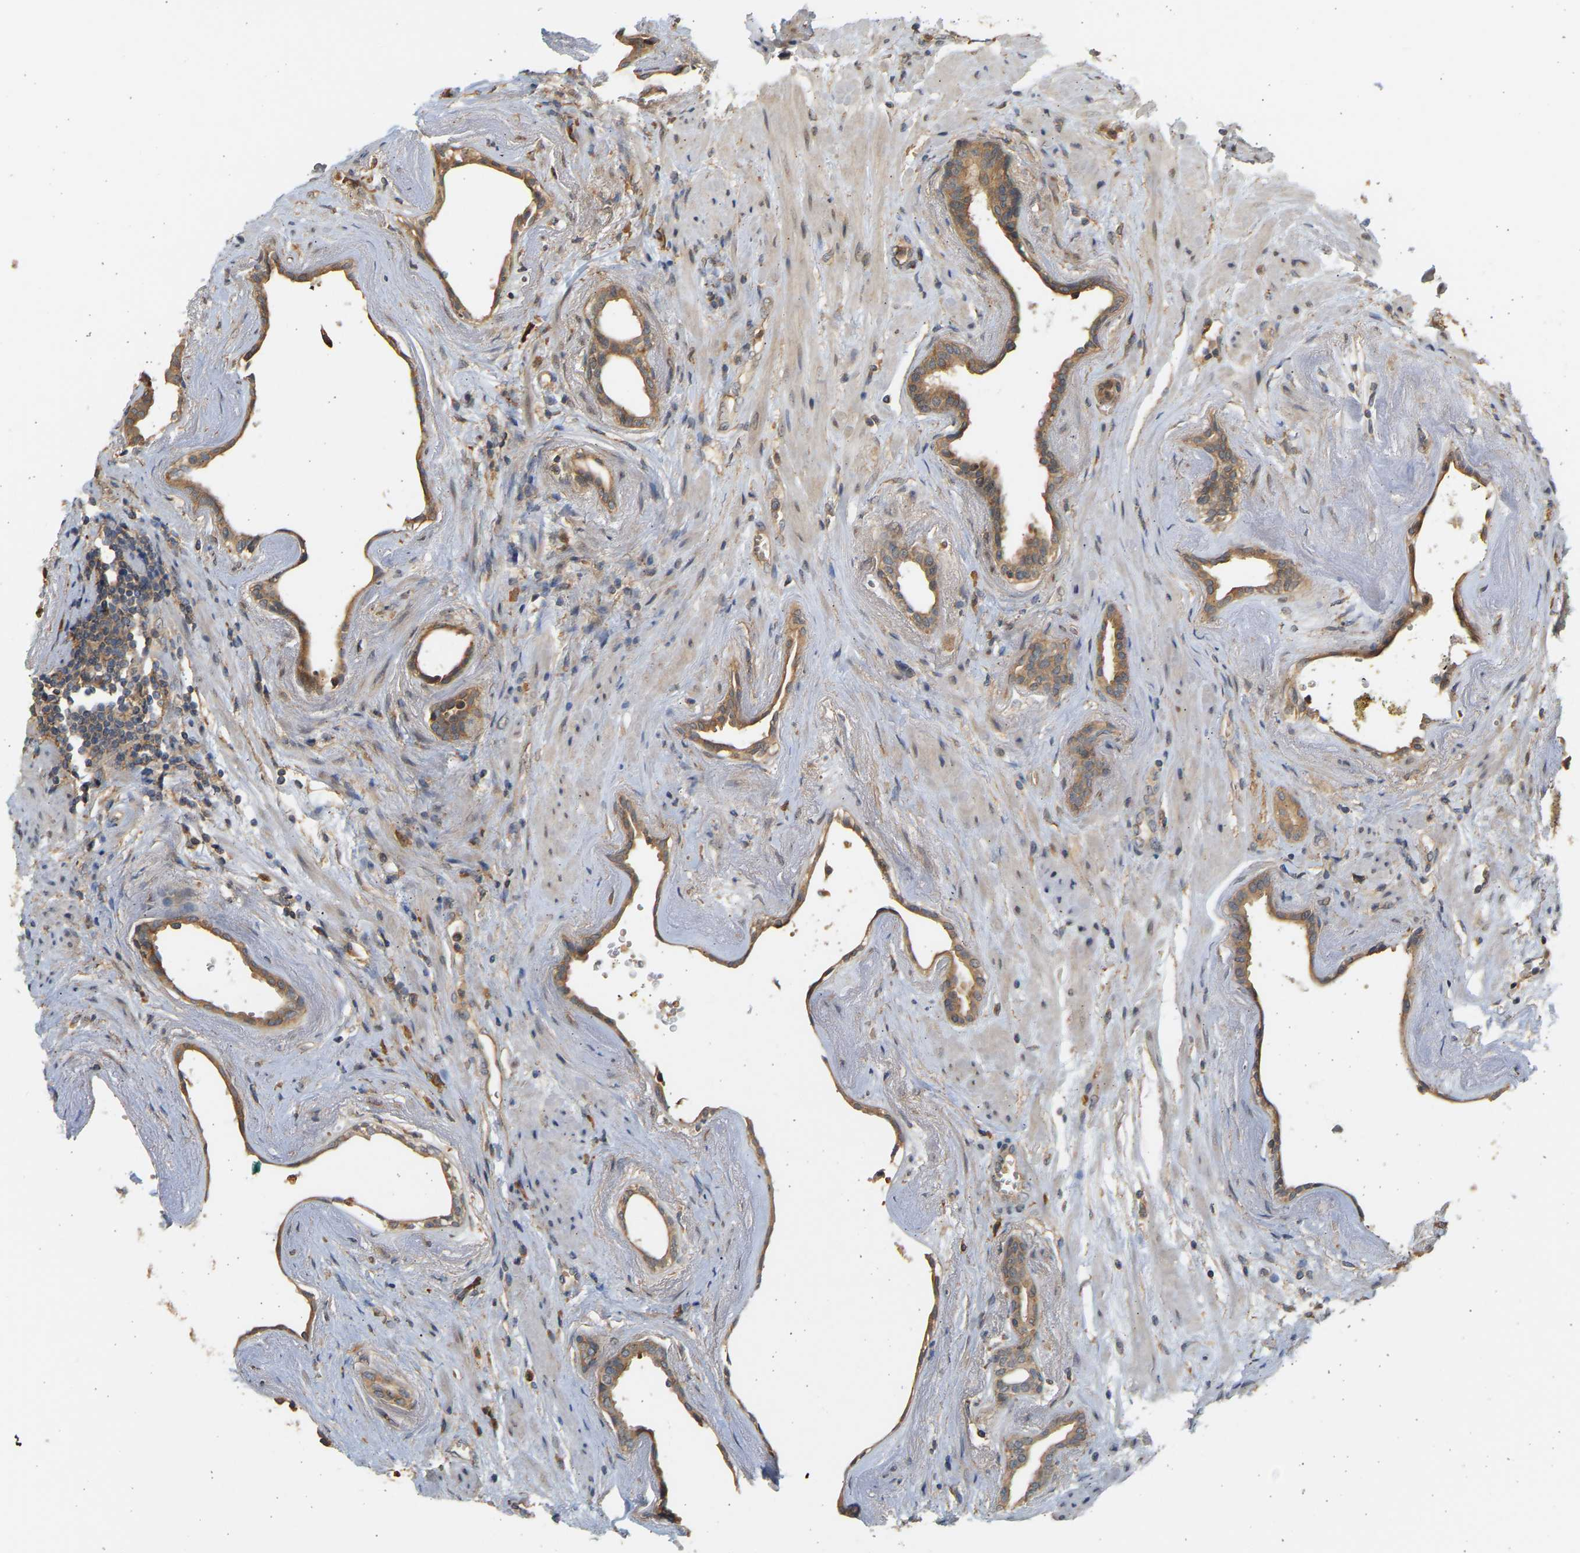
{"staining": {"intensity": "moderate", "quantity": ">75%", "location": "cytoplasmic/membranous"}, "tissue": "prostate cancer", "cell_type": "Tumor cells", "image_type": "cancer", "snomed": [{"axis": "morphology", "description": "Adenocarcinoma, High grade"}, {"axis": "topography", "description": "Prostate"}], "caption": "High-power microscopy captured an IHC histopathology image of prostate cancer, revealing moderate cytoplasmic/membranous staining in approximately >75% of tumor cells.", "gene": "B4GALT6", "patient": {"sex": "male", "age": 61}}